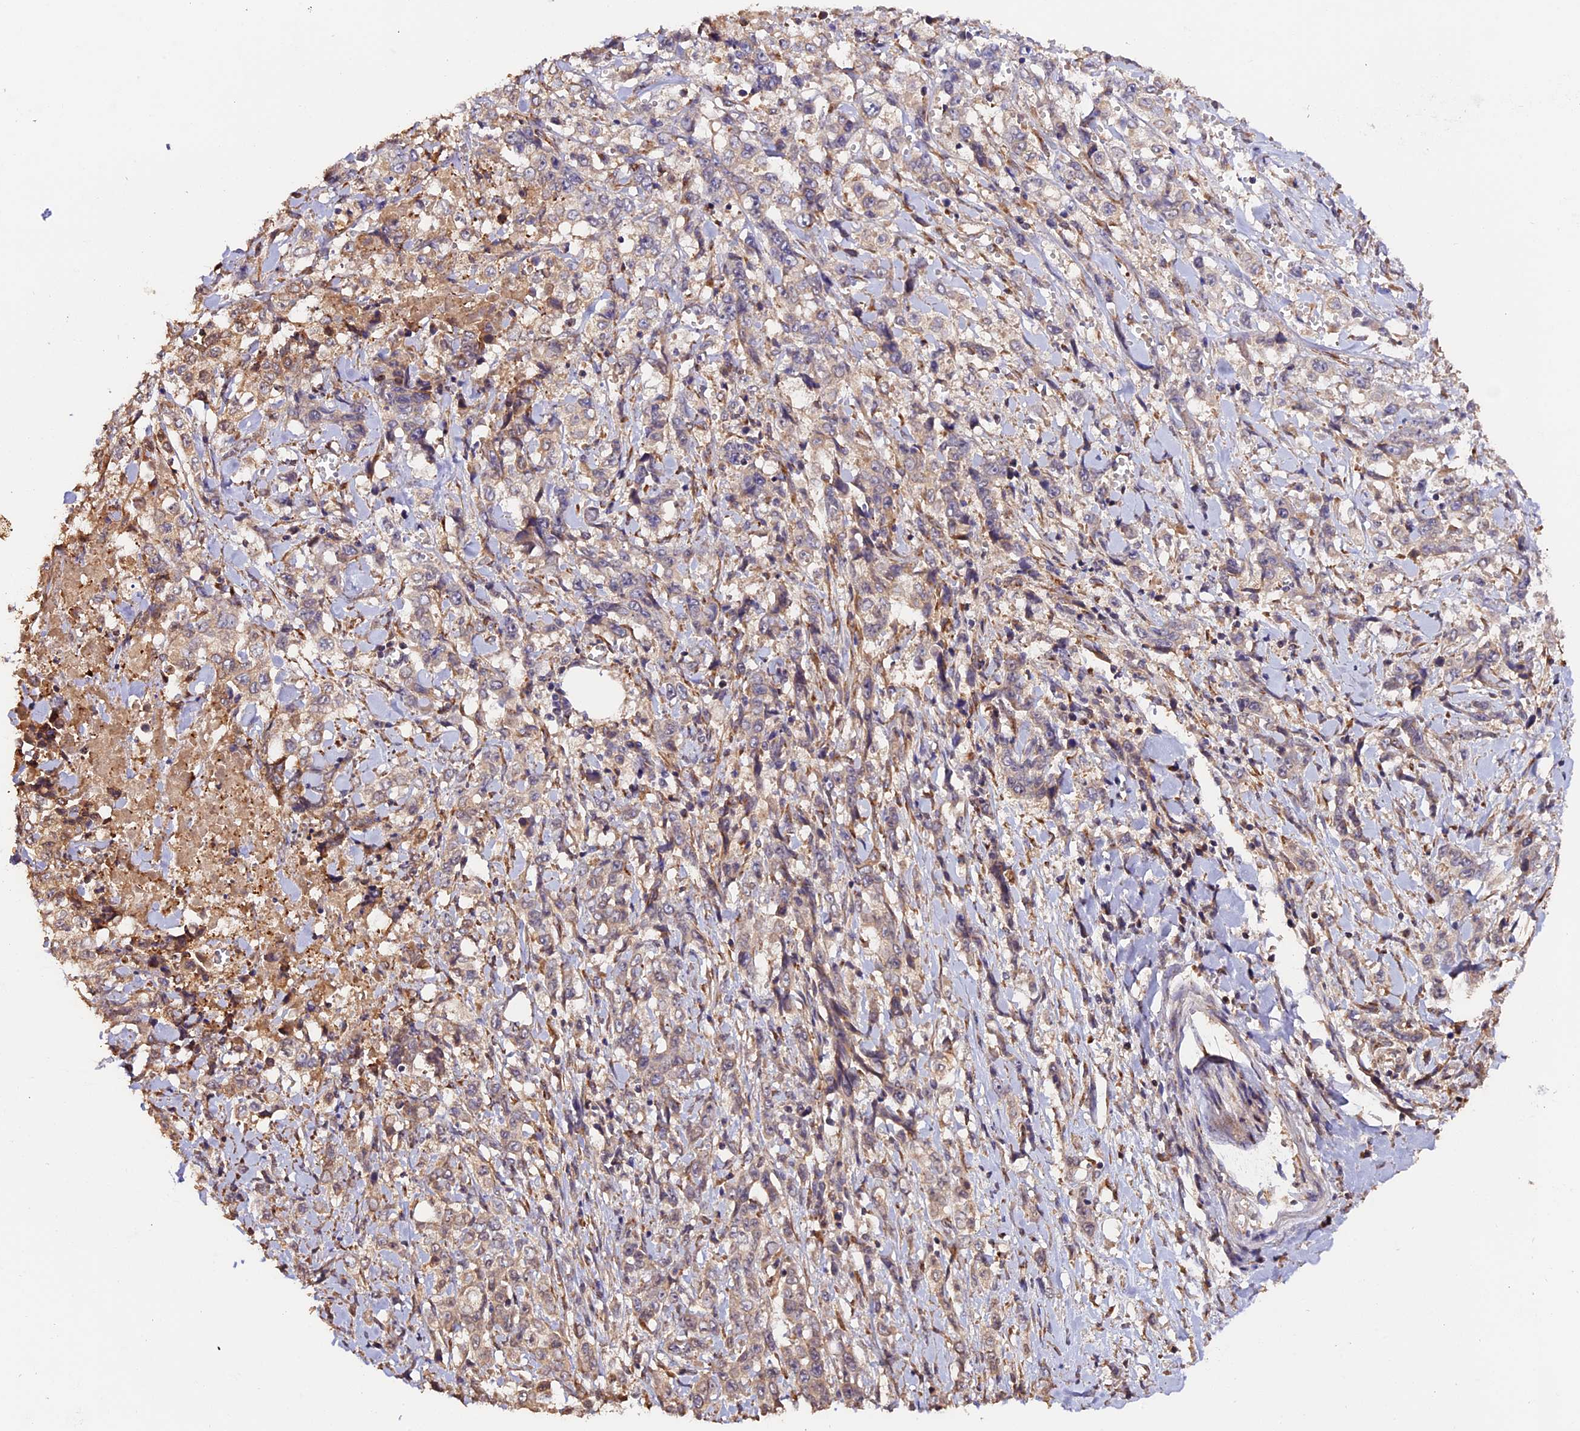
{"staining": {"intensity": "weak", "quantity": "<25%", "location": "cytoplasmic/membranous"}, "tissue": "stomach cancer", "cell_type": "Tumor cells", "image_type": "cancer", "snomed": [{"axis": "morphology", "description": "Adenocarcinoma, NOS"}, {"axis": "topography", "description": "Stomach, upper"}], "caption": "DAB immunohistochemical staining of human stomach cancer reveals no significant staining in tumor cells.", "gene": "TANGO6", "patient": {"sex": "male", "age": 62}}